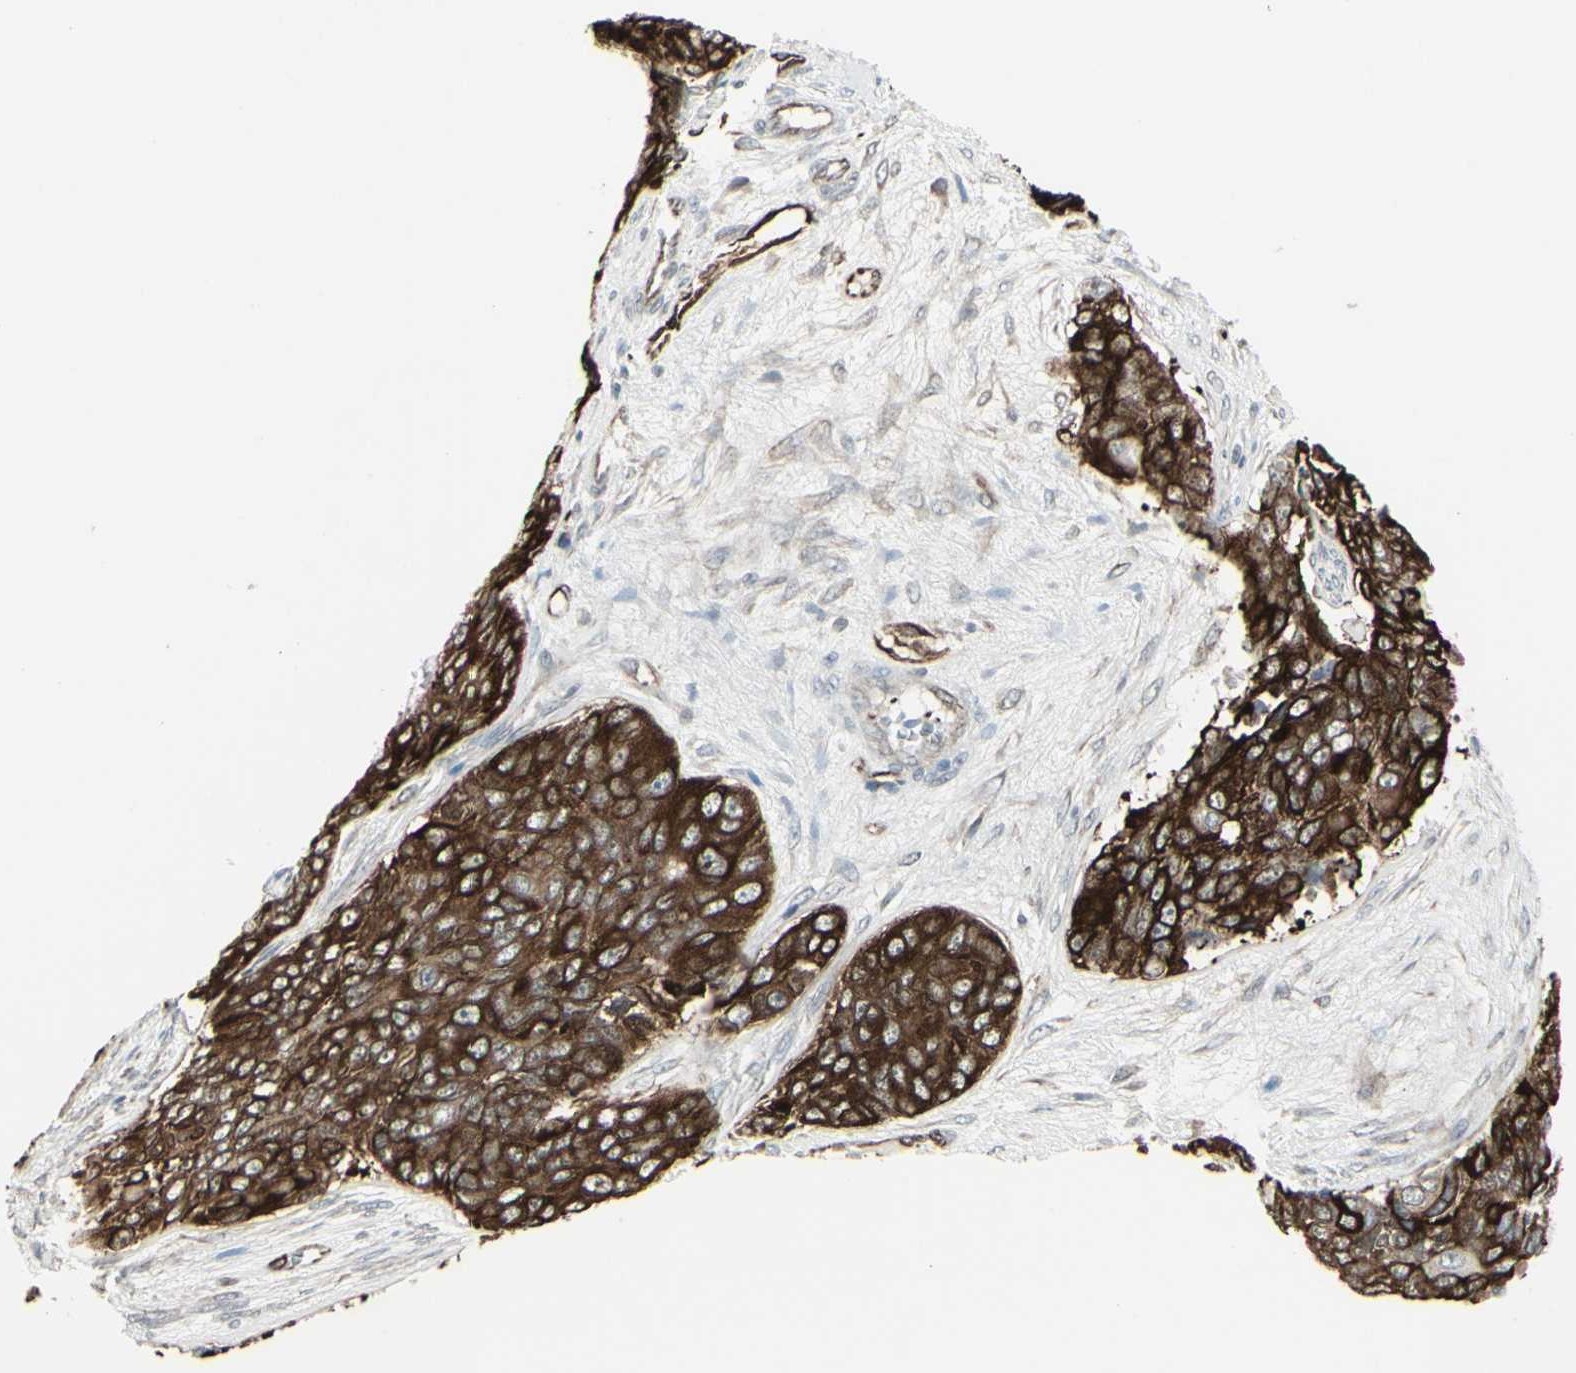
{"staining": {"intensity": "strong", "quantity": ">75%", "location": "cytoplasmic/membranous,nuclear"}, "tissue": "ovarian cancer", "cell_type": "Tumor cells", "image_type": "cancer", "snomed": [{"axis": "morphology", "description": "Carcinoma, endometroid"}, {"axis": "topography", "description": "Ovary"}], "caption": "Strong cytoplasmic/membranous and nuclear protein expression is appreciated in about >75% of tumor cells in endometroid carcinoma (ovarian).", "gene": "DTX3L", "patient": {"sex": "female", "age": 51}}